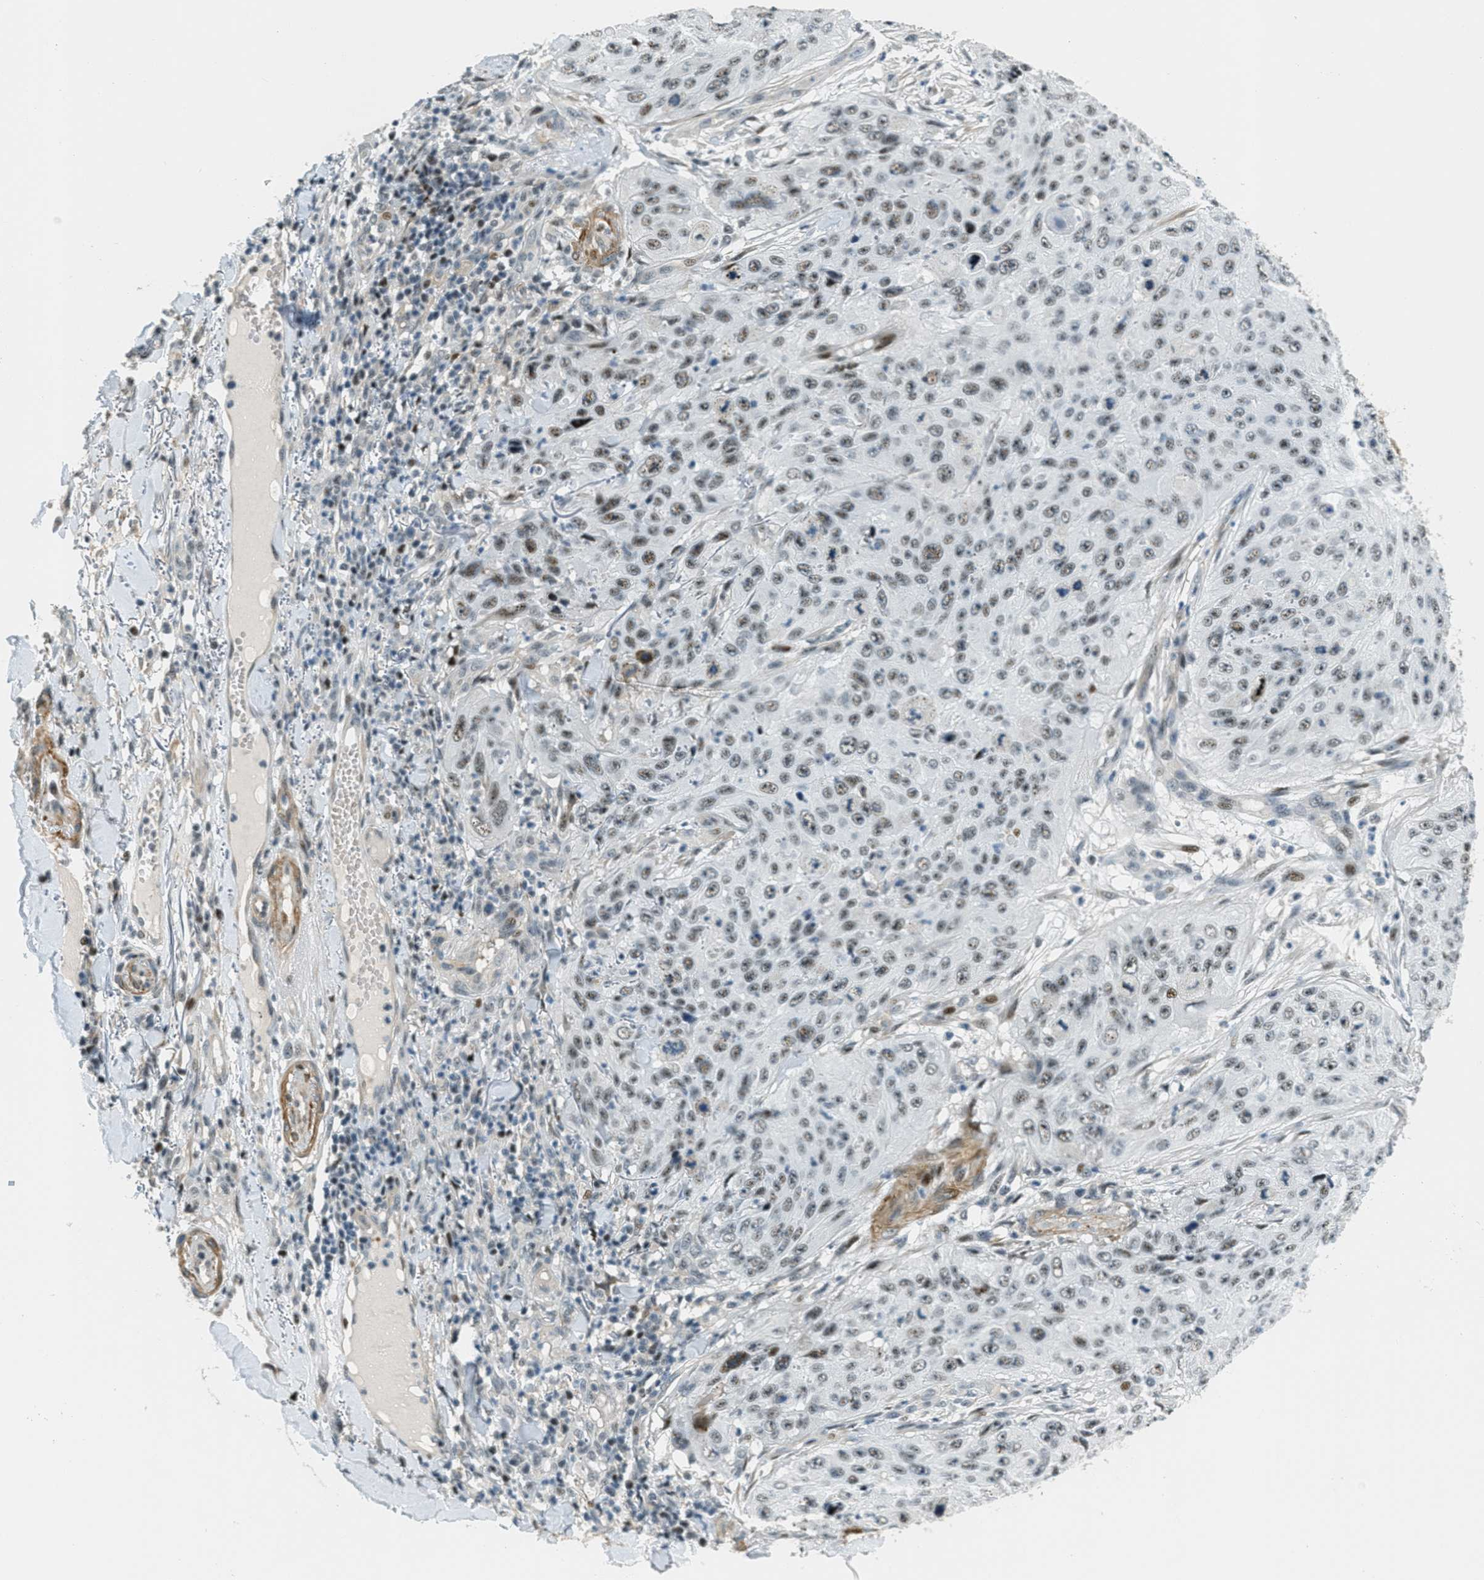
{"staining": {"intensity": "weak", "quantity": "25%-75%", "location": "nuclear"}, "tissue": "skin cancer", "cell_type": "Tumor cells", "image_type": "cancer", "snomed": [{"axis": "morphology", "description": "Squamous cell carcinoma, NOS"}, {"axis": "topography", "description": "Skin"}], "caption": "Skin squamous cell carcinoma stained with a protein marker shows weak staining in tumor cells.", "gene": "ZDHHC23", "patient": {"sex": "female", "age": 80}}